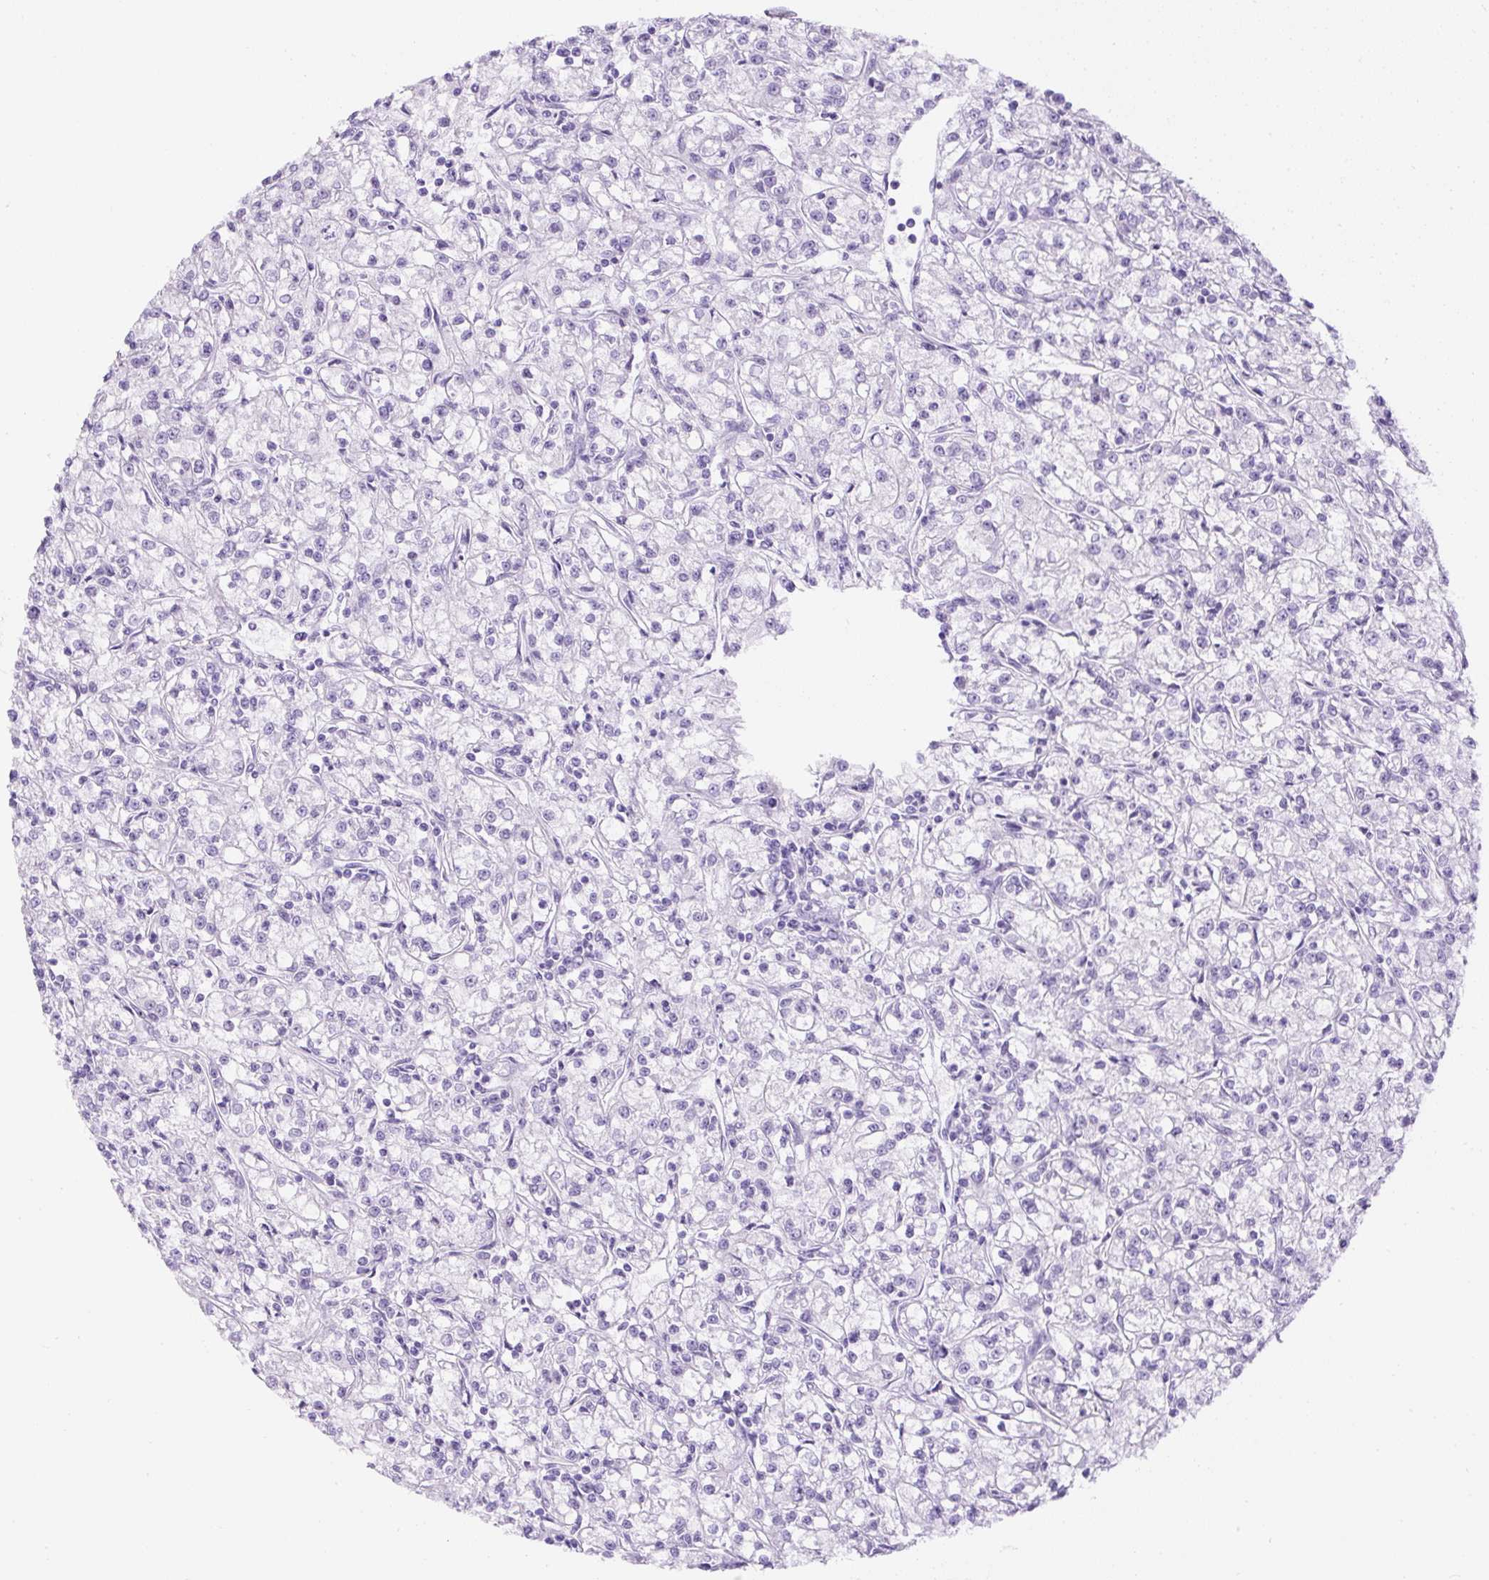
{"staining": {"intensity": "negative", "quantity": "none", "location": "none"}, "tissue": "renal cancer", "cell_type": "Tumor cells", "image_type": "cancer", "snomed": [{"axis": "morphology", "description": "Adenocarcinoma, NOS"}, {"axis": "topography", "description": "Kidney"}], "caption": "Micrograph shows no protein expression in tumor cells of adenocarcinoma (renal) tissue.", "gene": "TMEM200B", "patient": {"sex": "female", "age": 59}}